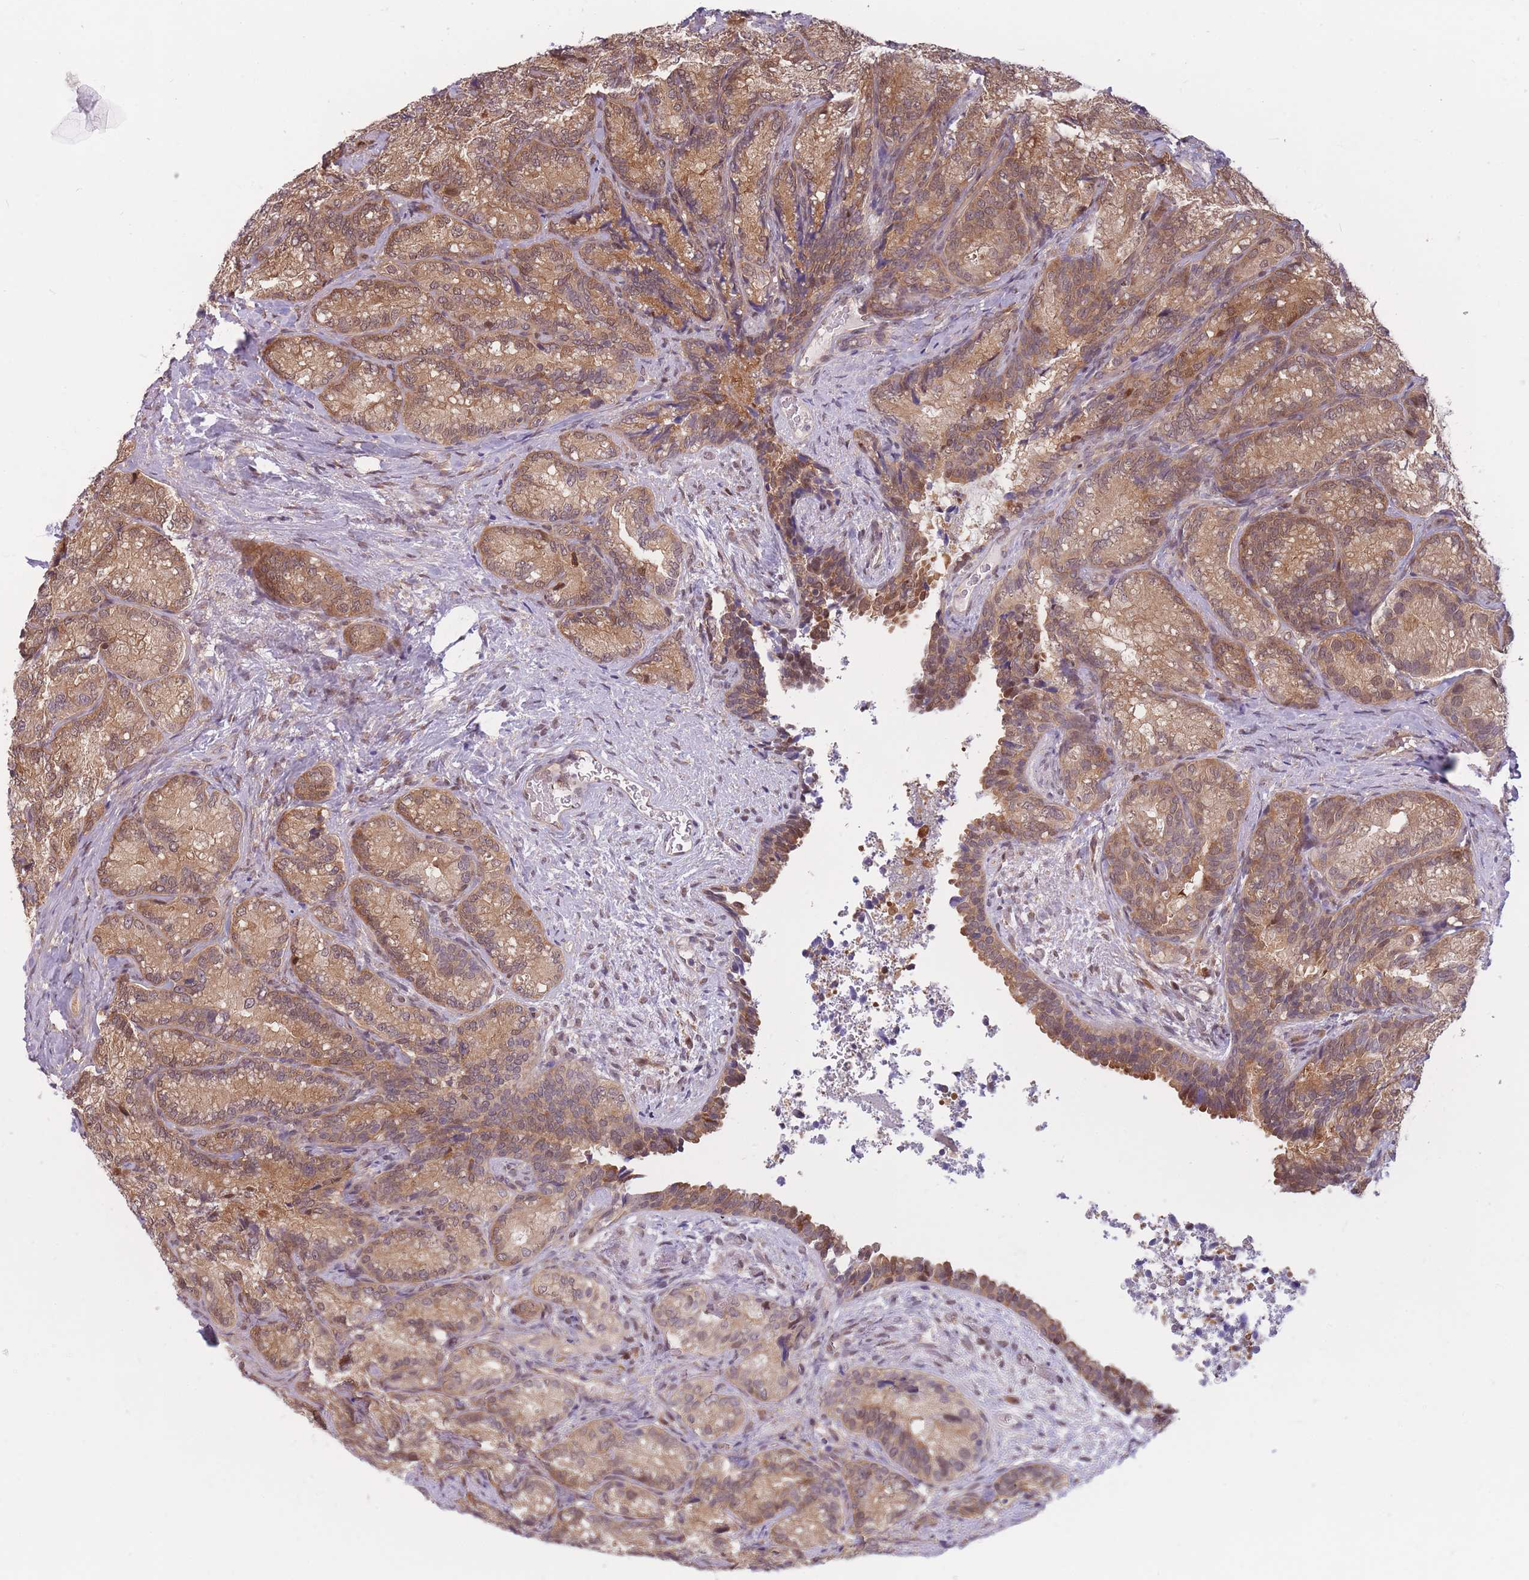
{"staining": {"intensity": "moderate", "quantity": ">75%", "location": "cytoplasmic/membranous"}, "tissue": "seminal vesicle", "cell_type": "Glandular cells", "image_type": "normal", "snomed": [{"axis": "morphology", "description": "Normal tissue, NOS"}, {"axis": "topography", "description": "Seminal veicle"}], "caption": "The image reveals staining of normal seminal vesicle, revealing moderate cytoplasmic/membranous protein expression (brown color) within glandular cells.", "gene": "NSFL1C", "patient": {"sex": "male", "age": 58}}